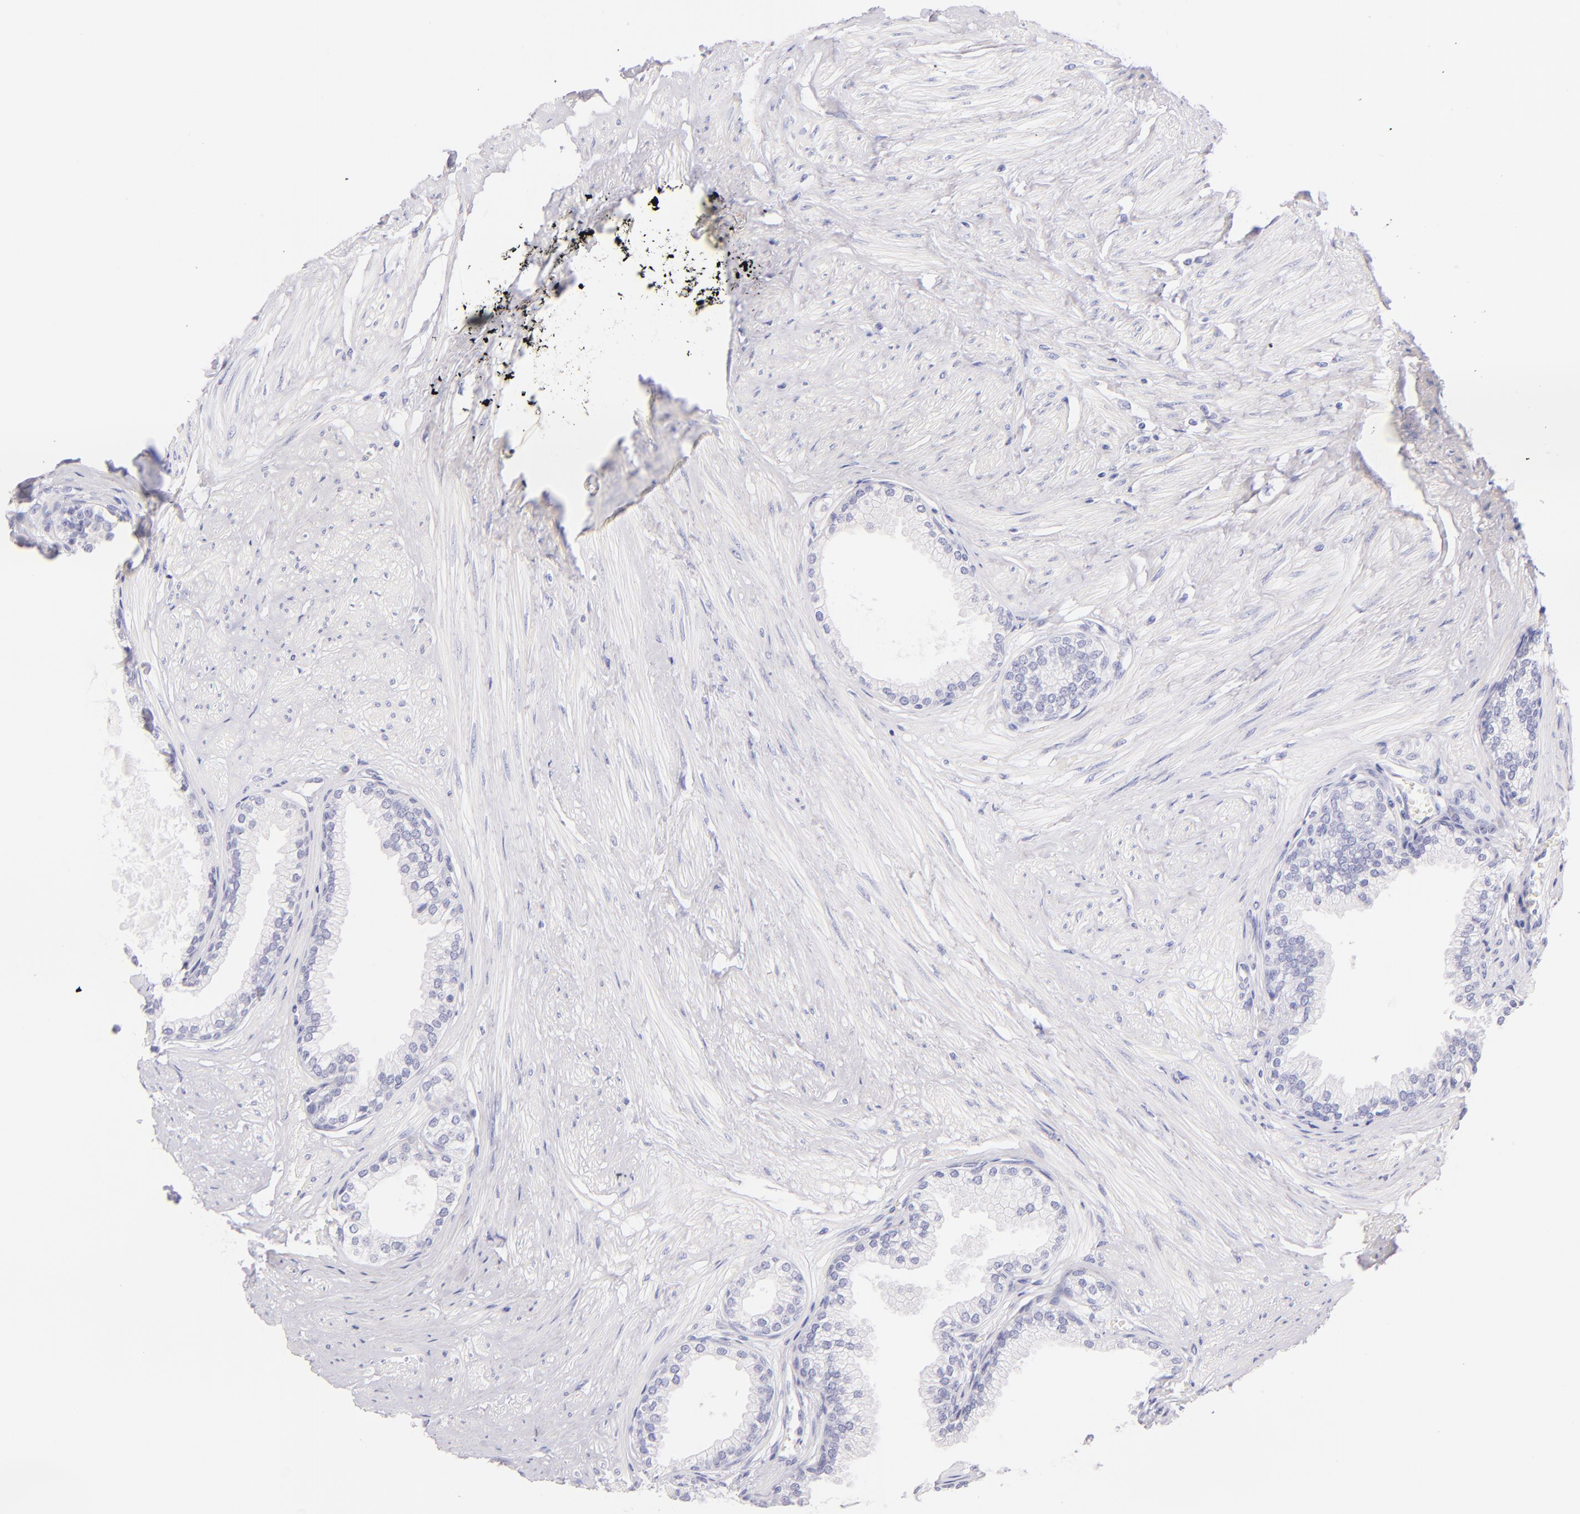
{"staining": {"intensity": "negative", "quantity": "none", "location": "none"}, "tissue": "prostate", "cell_type": "Glandular cells", "image_type": "normal", "snomed": [{"axis": "morphology", "description": "Normal tissue, NOS"}, {"axis": "topography", "description": "Prostate"}], "caption": "Immunohistochemistry (IHC) photomicrograph of unremarkable prostate stained for a protein (brown), which reveals no positivity in glandular cells. (Stains: DAB (3,3'-diaminobenzidine) immunohistochemistry (IHC) with hematoxylin counter stain, Microscopy: brightfield microscopy at high magnification).", "gene": "SDC1", "patient": {"sex": "male", "age": 64}}